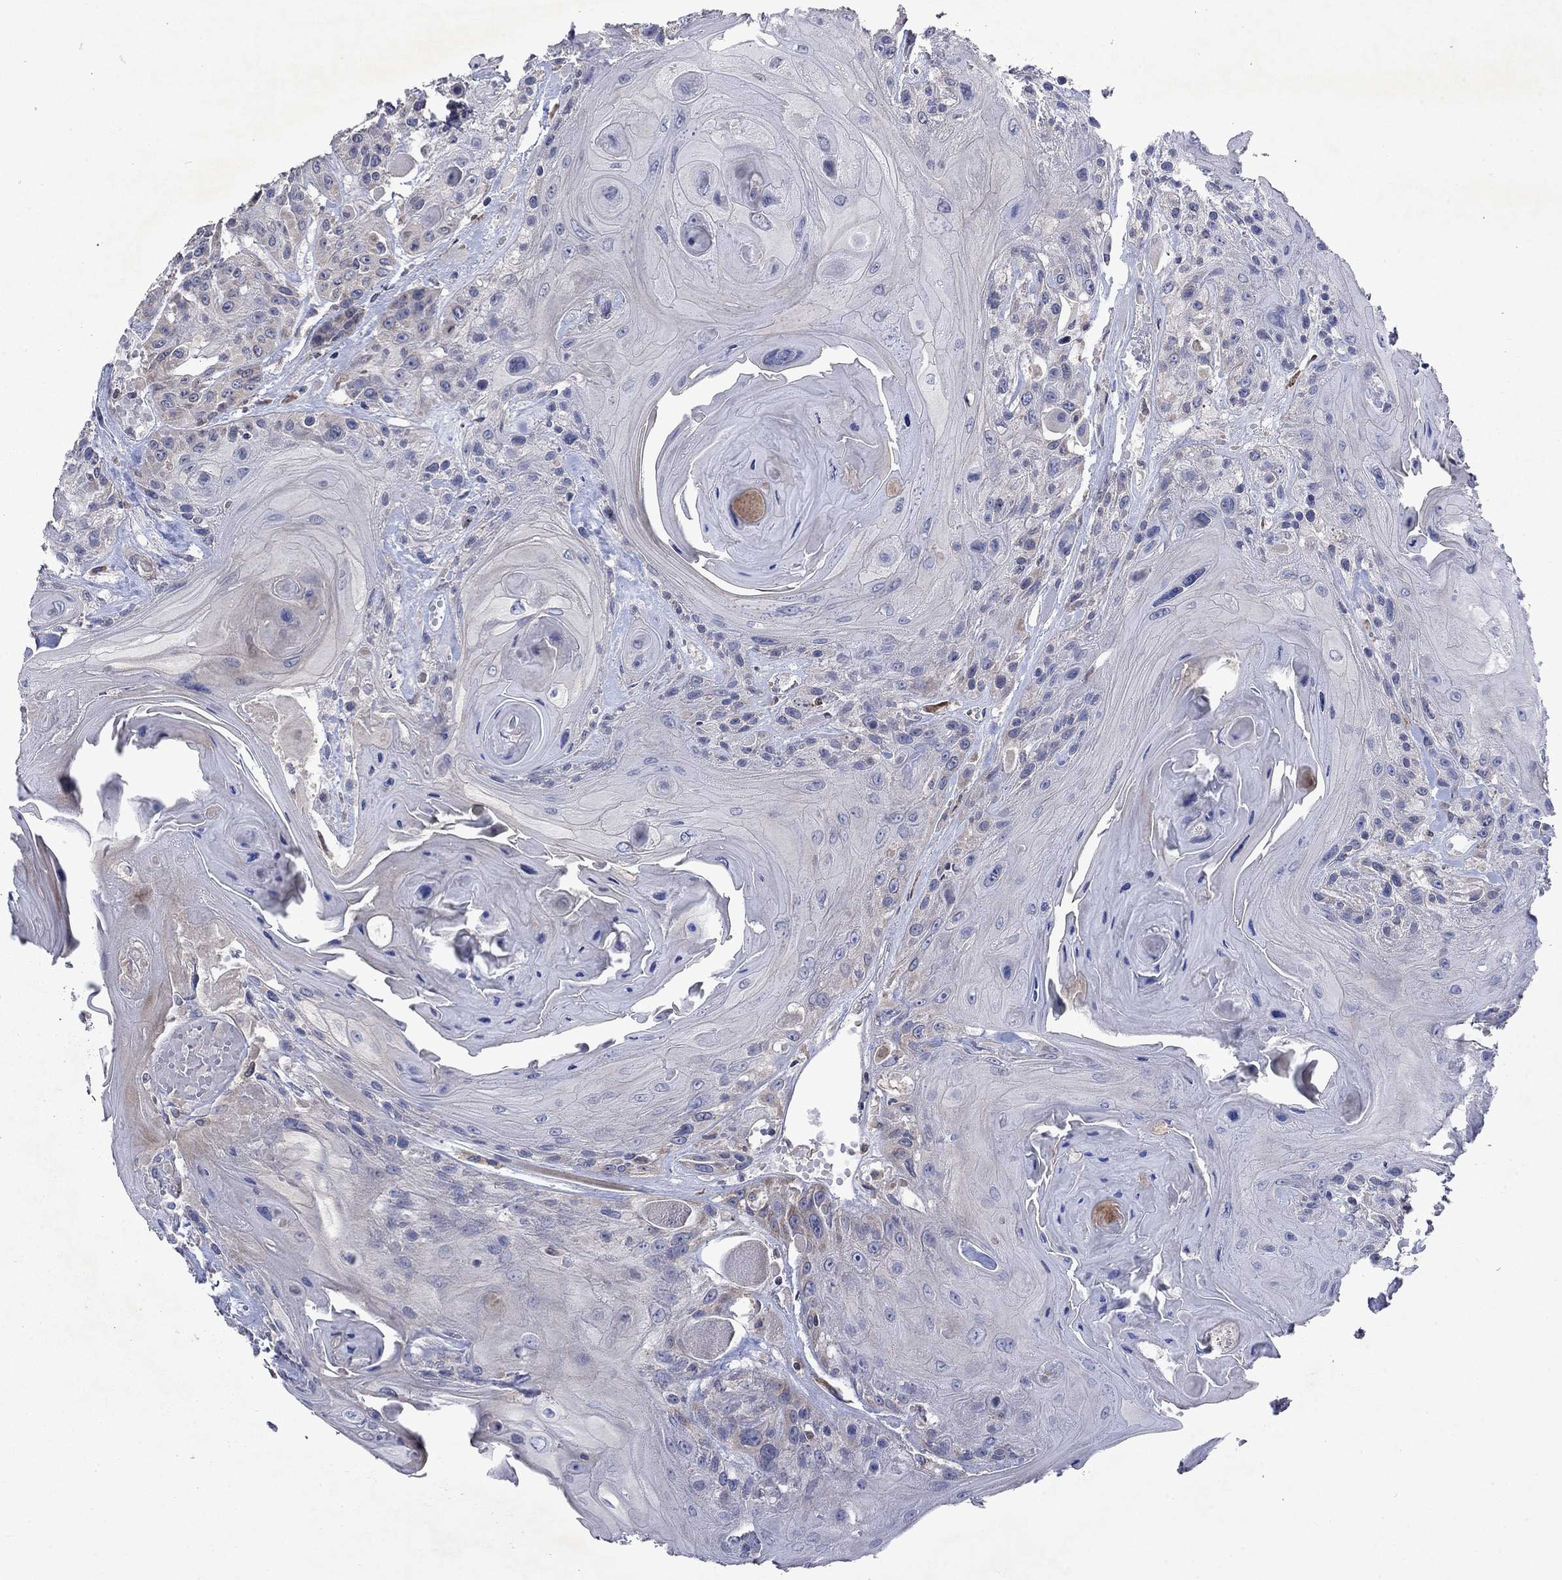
{"staining": {"intensity": "negative", "quantity": "none", "location": "none"}, "tissue": "head and neck cancer", "cell_type": "Tumor cells", "image_type": "cancer", "snomed": [{"axis": "morphology", "description": "Squamous cell carcinoma, NOS"}, {"axis": "topography", "description": "Head-Neck"}], "caption": "This is a histopathology image of immunohistochemistry (IHC) staining of head and neck squamous cell carcinoma, which shows no positivity in tumor cells.", "gene": "TMEM97", "patient": {"sex": "female", "age": 59}}